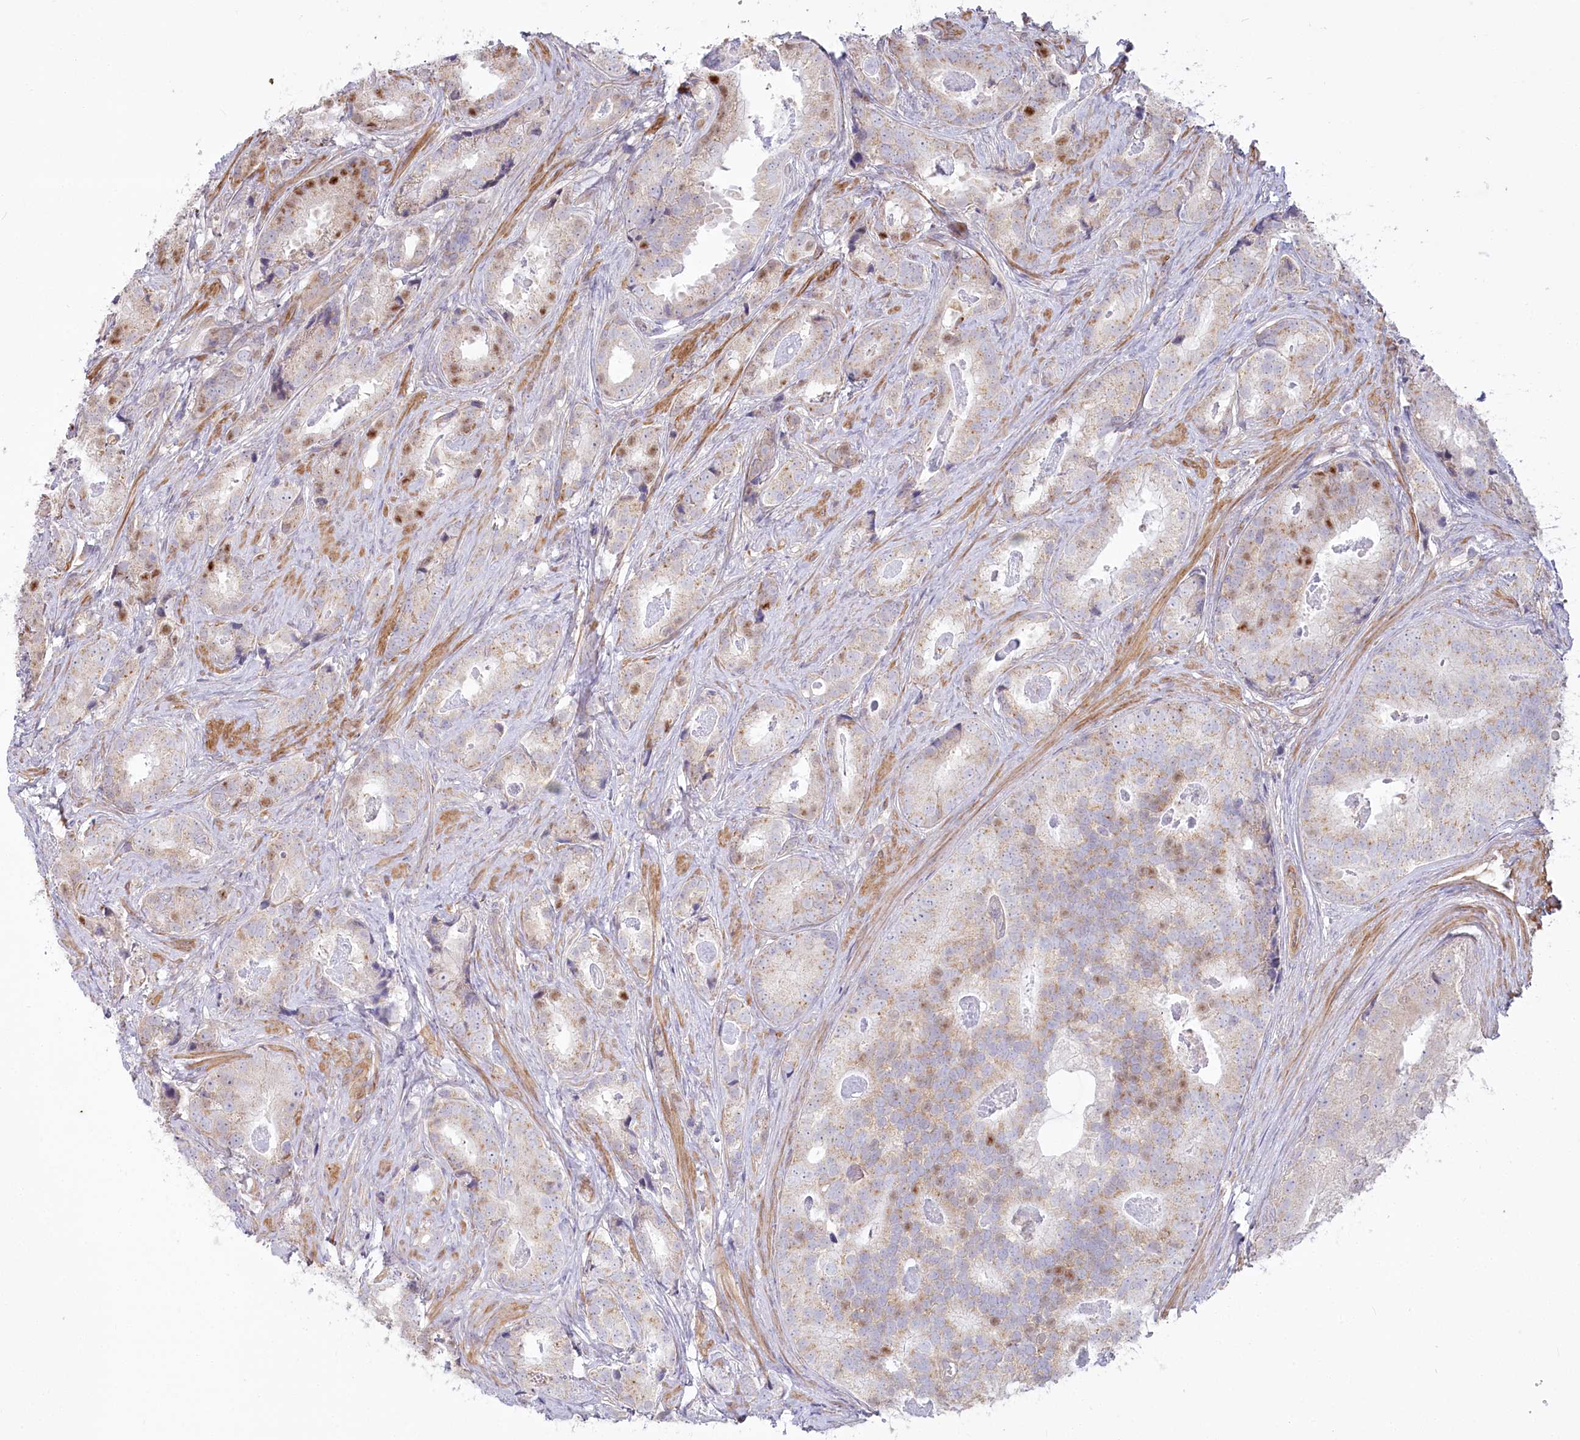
{"staining": {"intensity": "weak", "quantity": "<25%", "location": "cytoplasmic/membranous"}, "tissue": "prostate cancer", "cell_type": "Tumor cells", "image_type": "cancer", "snomed": [{"axis": "morphology", "description": "Adenocarcinoma, Low grade"}, {"axis": "topography", "description": "Prostate"}], "caption": "Immunohistochemistry photomicrograph of human prostate cancer (low-grade adenocarcinoma) stained for a protein (brown), which reveals no expression in tumor cells.", "gene": "MTG1", "patient": {"sex": "male", "age": 71}}